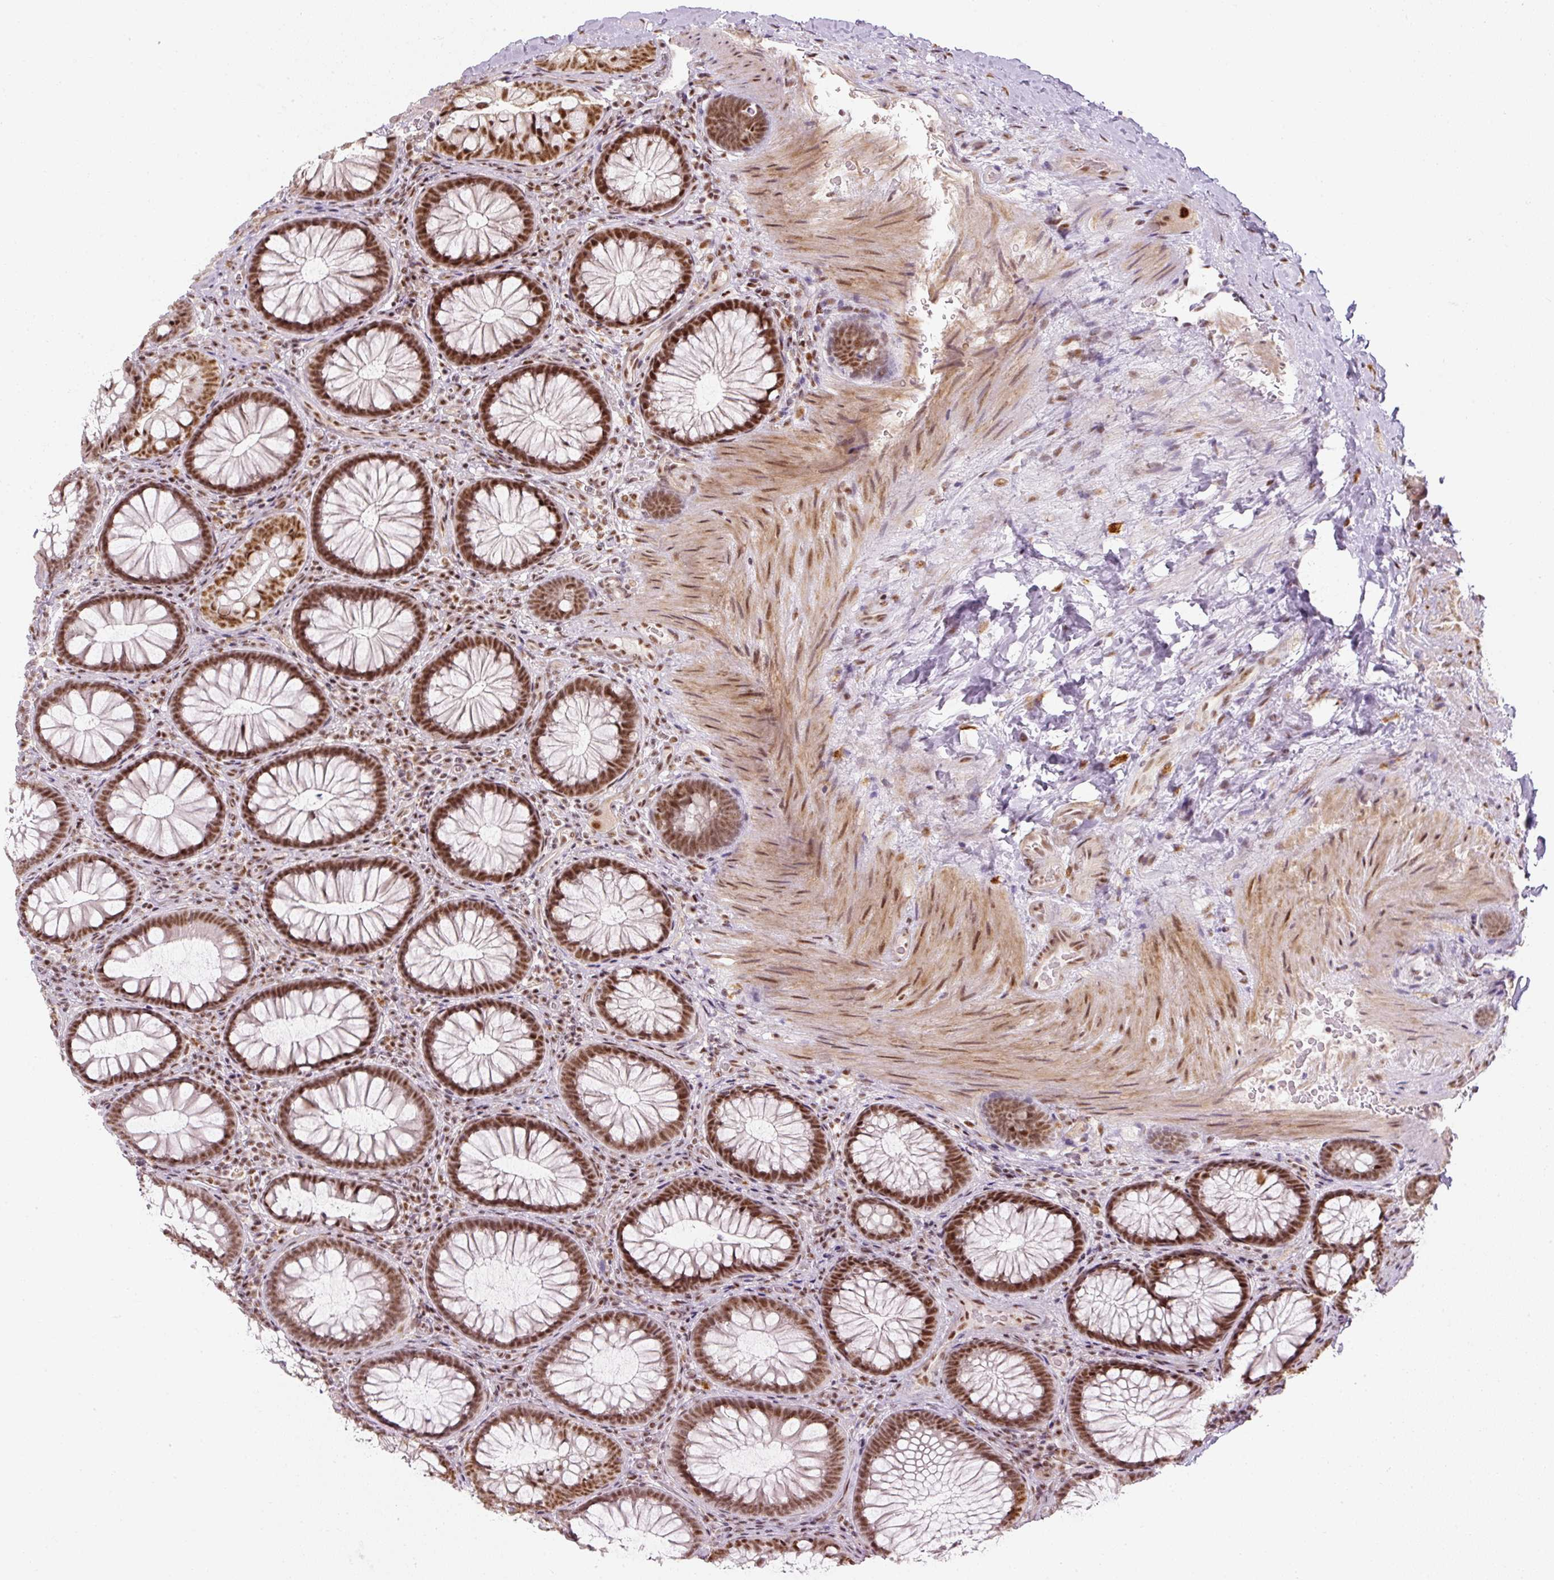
{"staining": {"intensity": "moderate", "quantity": ">75%", "location": "nuclear"}, "tissue": "colon", "cell_type": "Endothelial cells", "image_type": "normal", "snomed": [{"axis": "morphology", "description": "Normal tissue, NOS"}, {"axis": "morphology", "description": "Adenoma, NOS"}, {"axis": "topography", "description": "Soft tissue"}, {"axis": "topography", "description": "Colon"}], "caption": "The photomicrograph demonstrates staining of unremarkable colon, revealing moderate nuclear protein expression (brown color) within endothelial cells. Nuclei are stained in blue.", "gene": "U2AF2", "patient": {"sex": "male", "age": 47}}